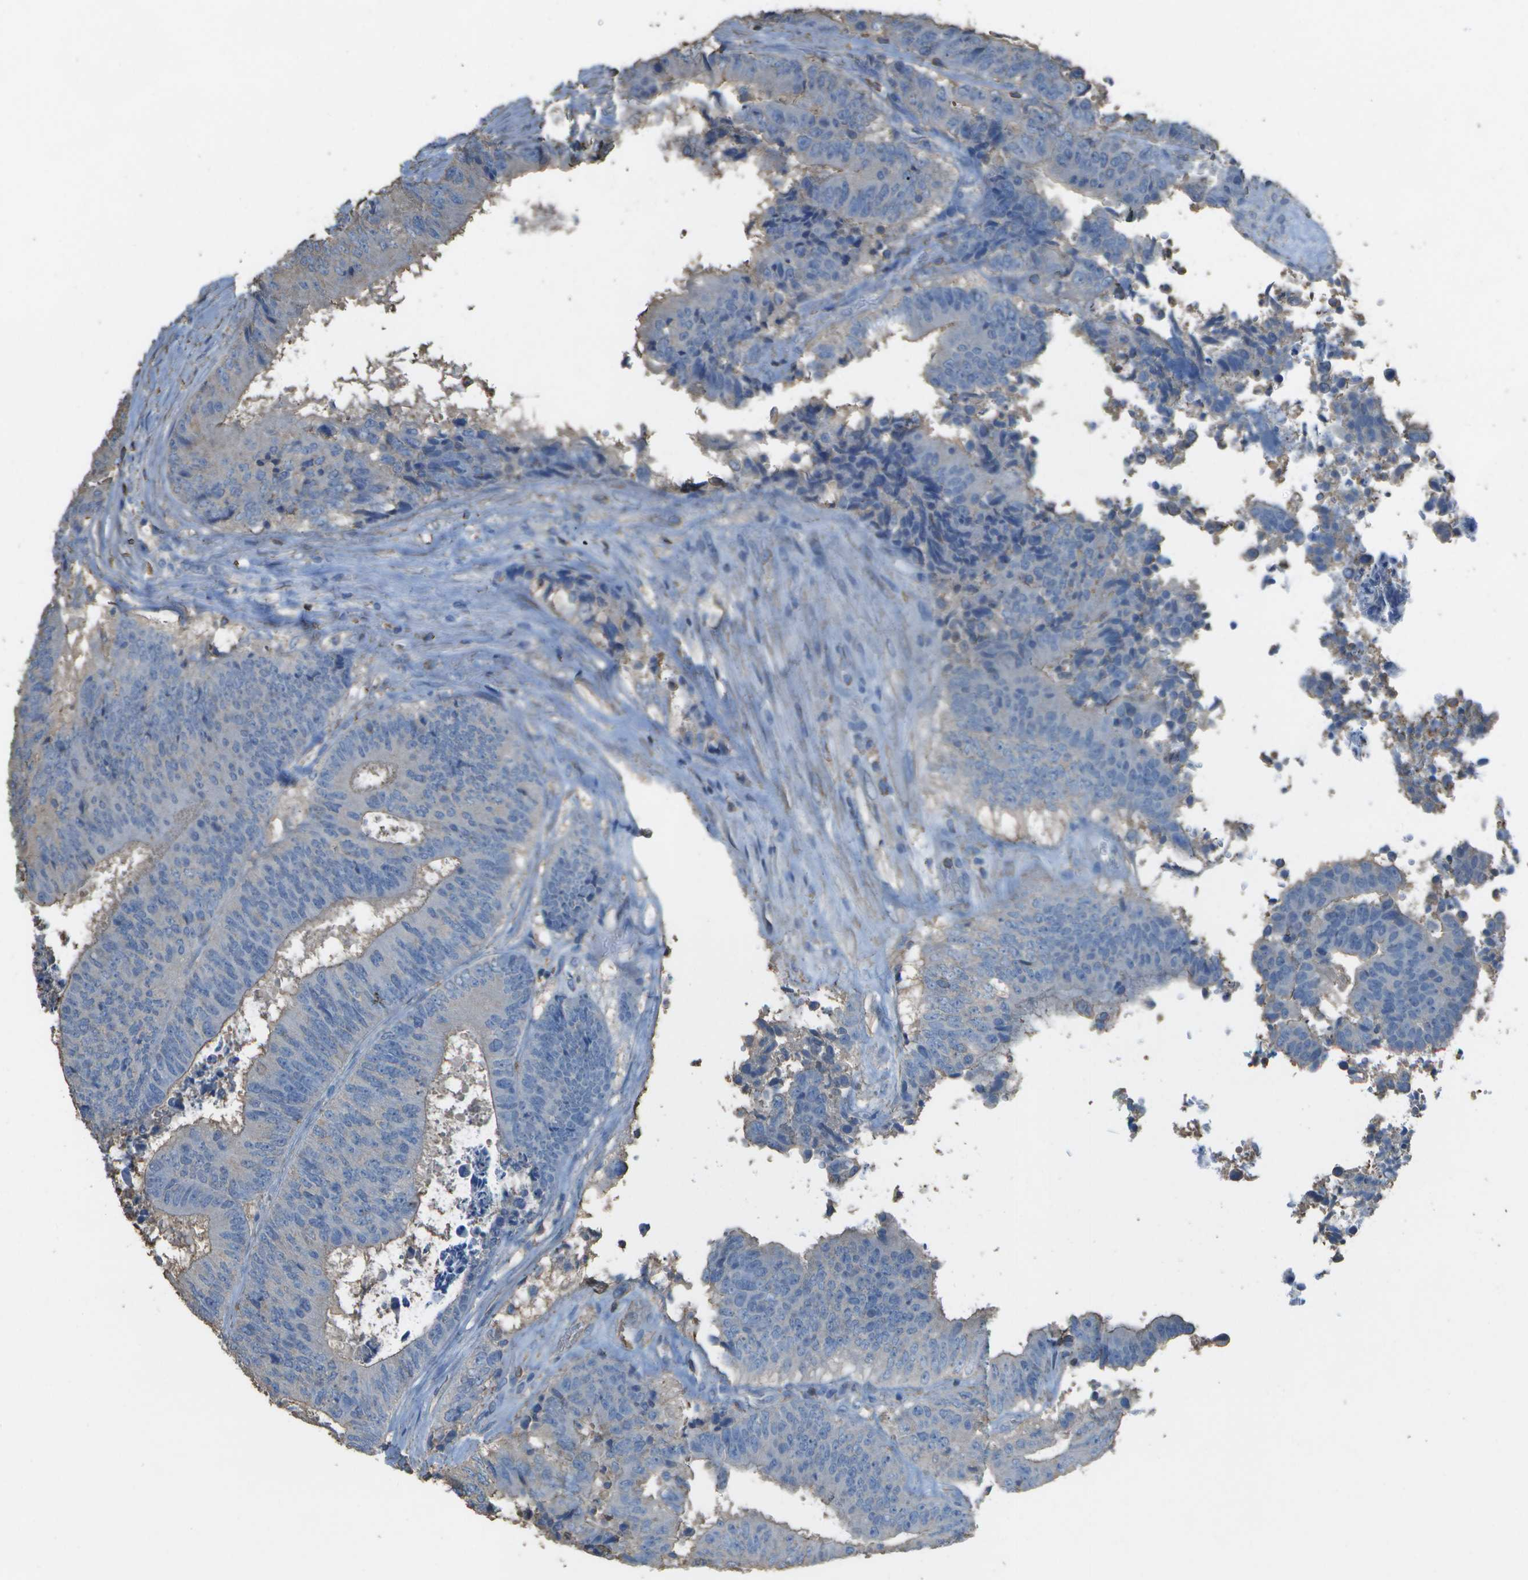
{"staining": {"intensity": "weak", "quantity": "<25%", "location": "cytoplasmic/membranous"}, "tissue": "colorectal cancer", "cell_type": "Tumor cells", "image_type": "cancer", "snomed": [{"axis": "morphology", "description": "Adenocarcinoma, NOS"}, {"axis": "topography", "description": "Rectum"}], "caption": "Protein analysis of adenocarcinoma (colorectal) shows no significant expression in tumor cells. (Stains: DAB immunohistochemistry with hematoxylin counter stain, Microscopy: brightfield microscopy at high magnification).", "gene": "CYP4F11", "patient": {"sex": "male", "age": 72}}